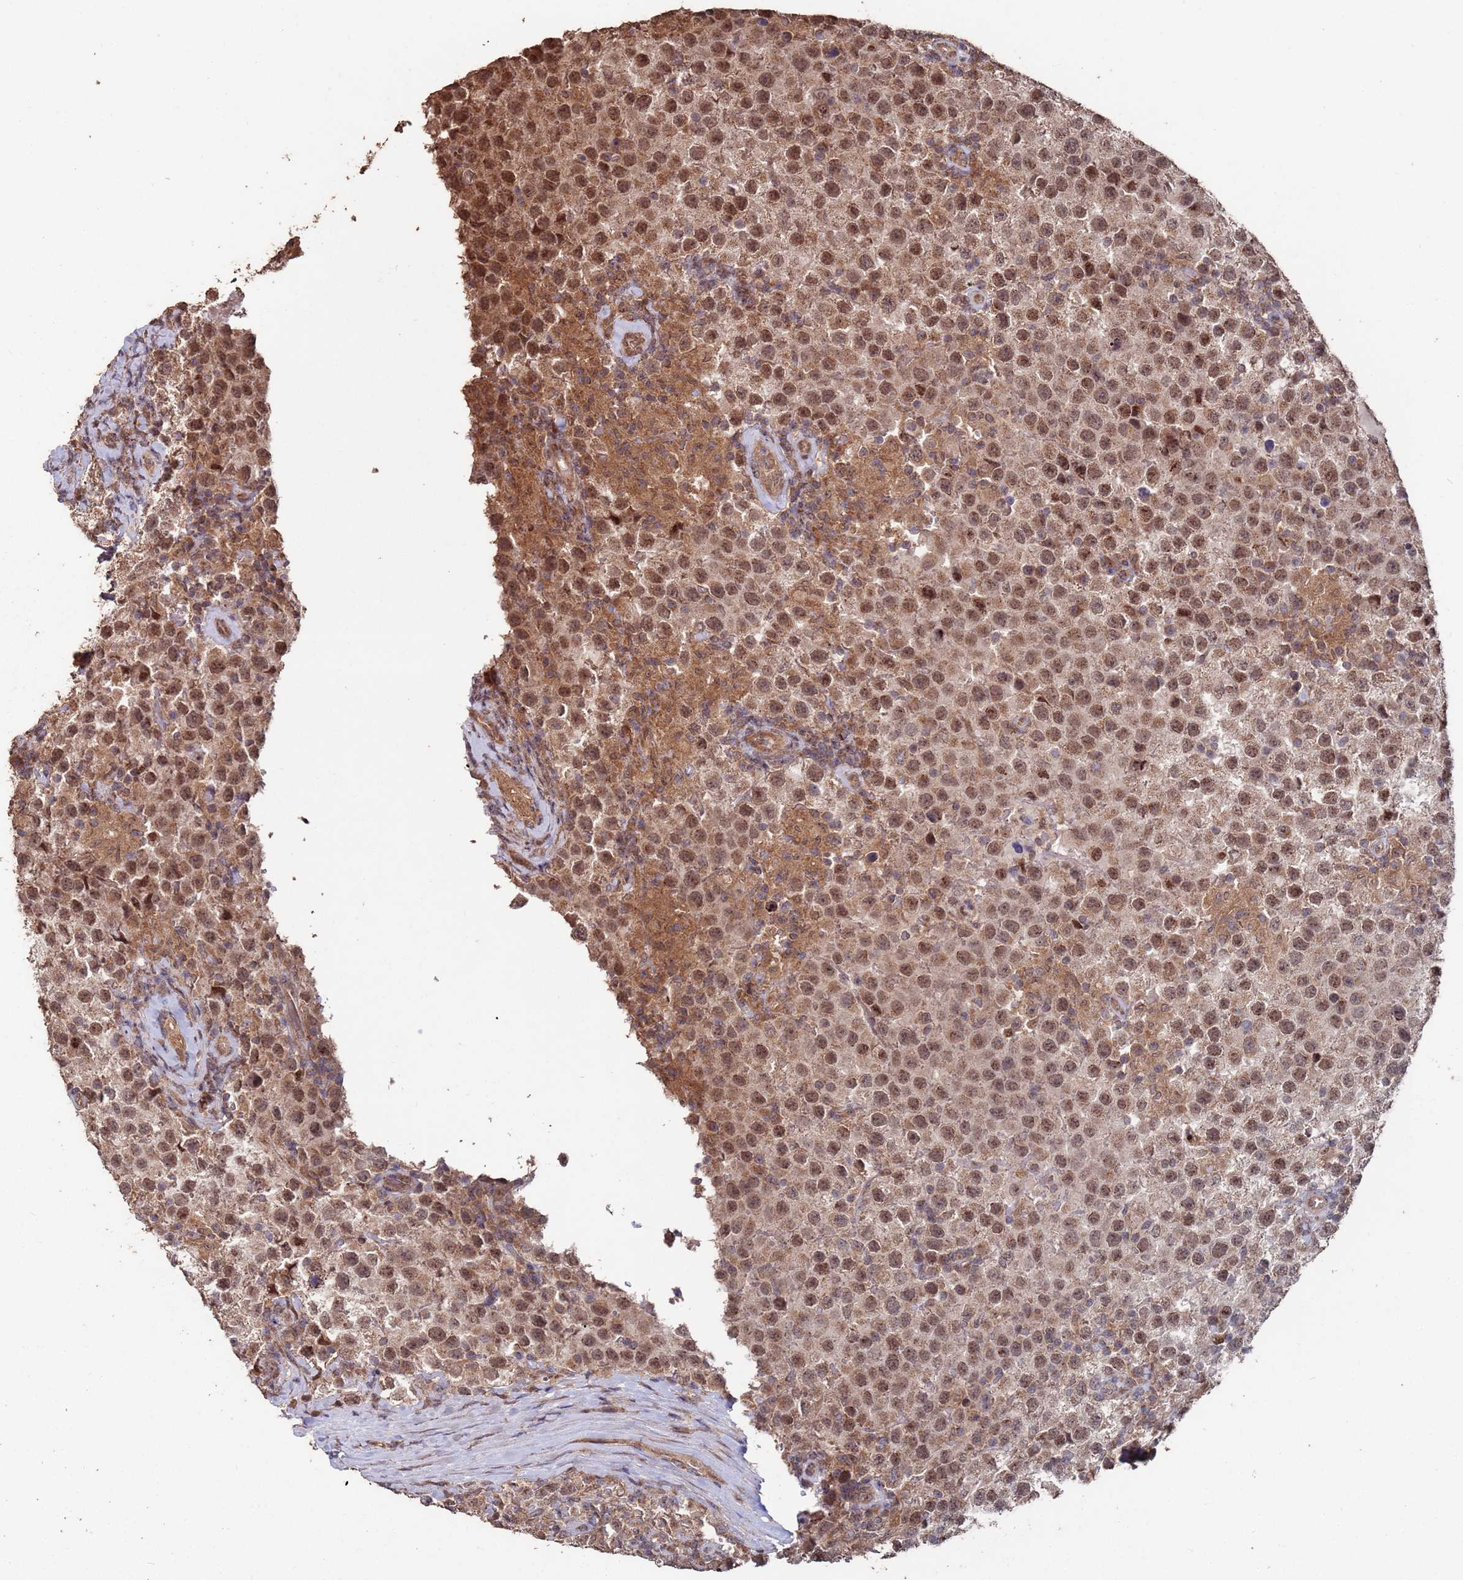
{"staining": {"intensity": "moderate", "quantity": ">75%", "location": "cytoplasmic/membranous,nuclear"}, "tissue": "testis cancer", "cell_type": "Tumor cells", "image_type": "cancer", "snomed": [{"axis": "morphology", "description": "Seminoma, NOS"}, {"axis": "morphology", "description": "Carcinoma, Embryonal, NOS"}, {"axis": "topography", "description": "Testis"}], "caption": "IHC of seminoma (testis) displays medium levels of moderate cytoplasmic/membranous and nuclear expression in about >75% of tumor cells.", "gene": "PRR7", "patient": {"sex": "male", "age": 41}}